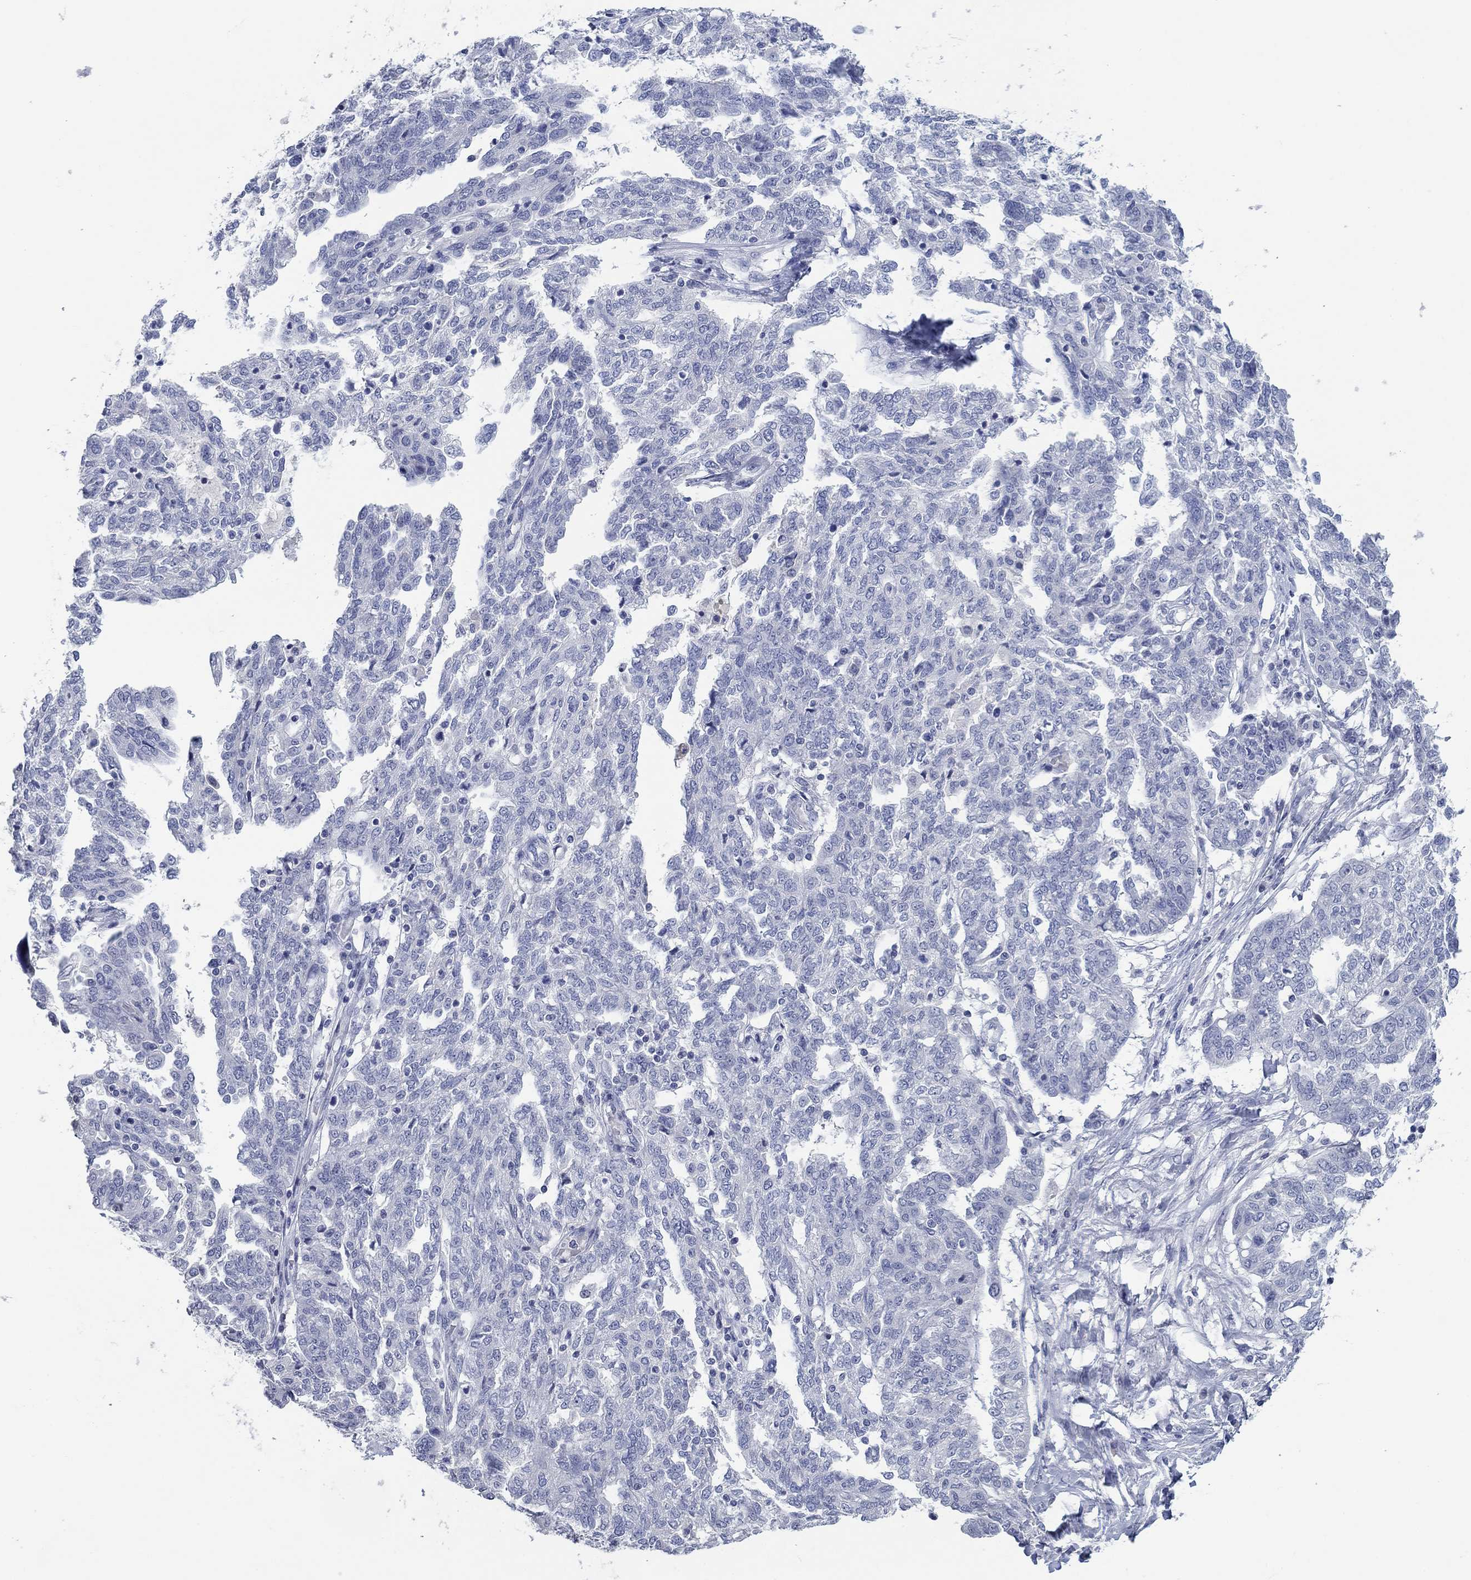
{"staining": {"intensity": "negative", "quantity": "none", "location": "none"}, "tissue": "ovarian cancer", "cell_type": "Tumor cells", "image_type": "cancer", "snomed": [{"axis": "morphology", "description": "Cystadenocarcinoma, serous, NOS"}, {"axis": "topography", "description": "Ovary"}], "caption": "Ovarian cancer was stained to show a protein in brown. There is no significant staining in tumor cells.", "gene": "POU5F1", "patient": {"sex": "female", "age": 67}}